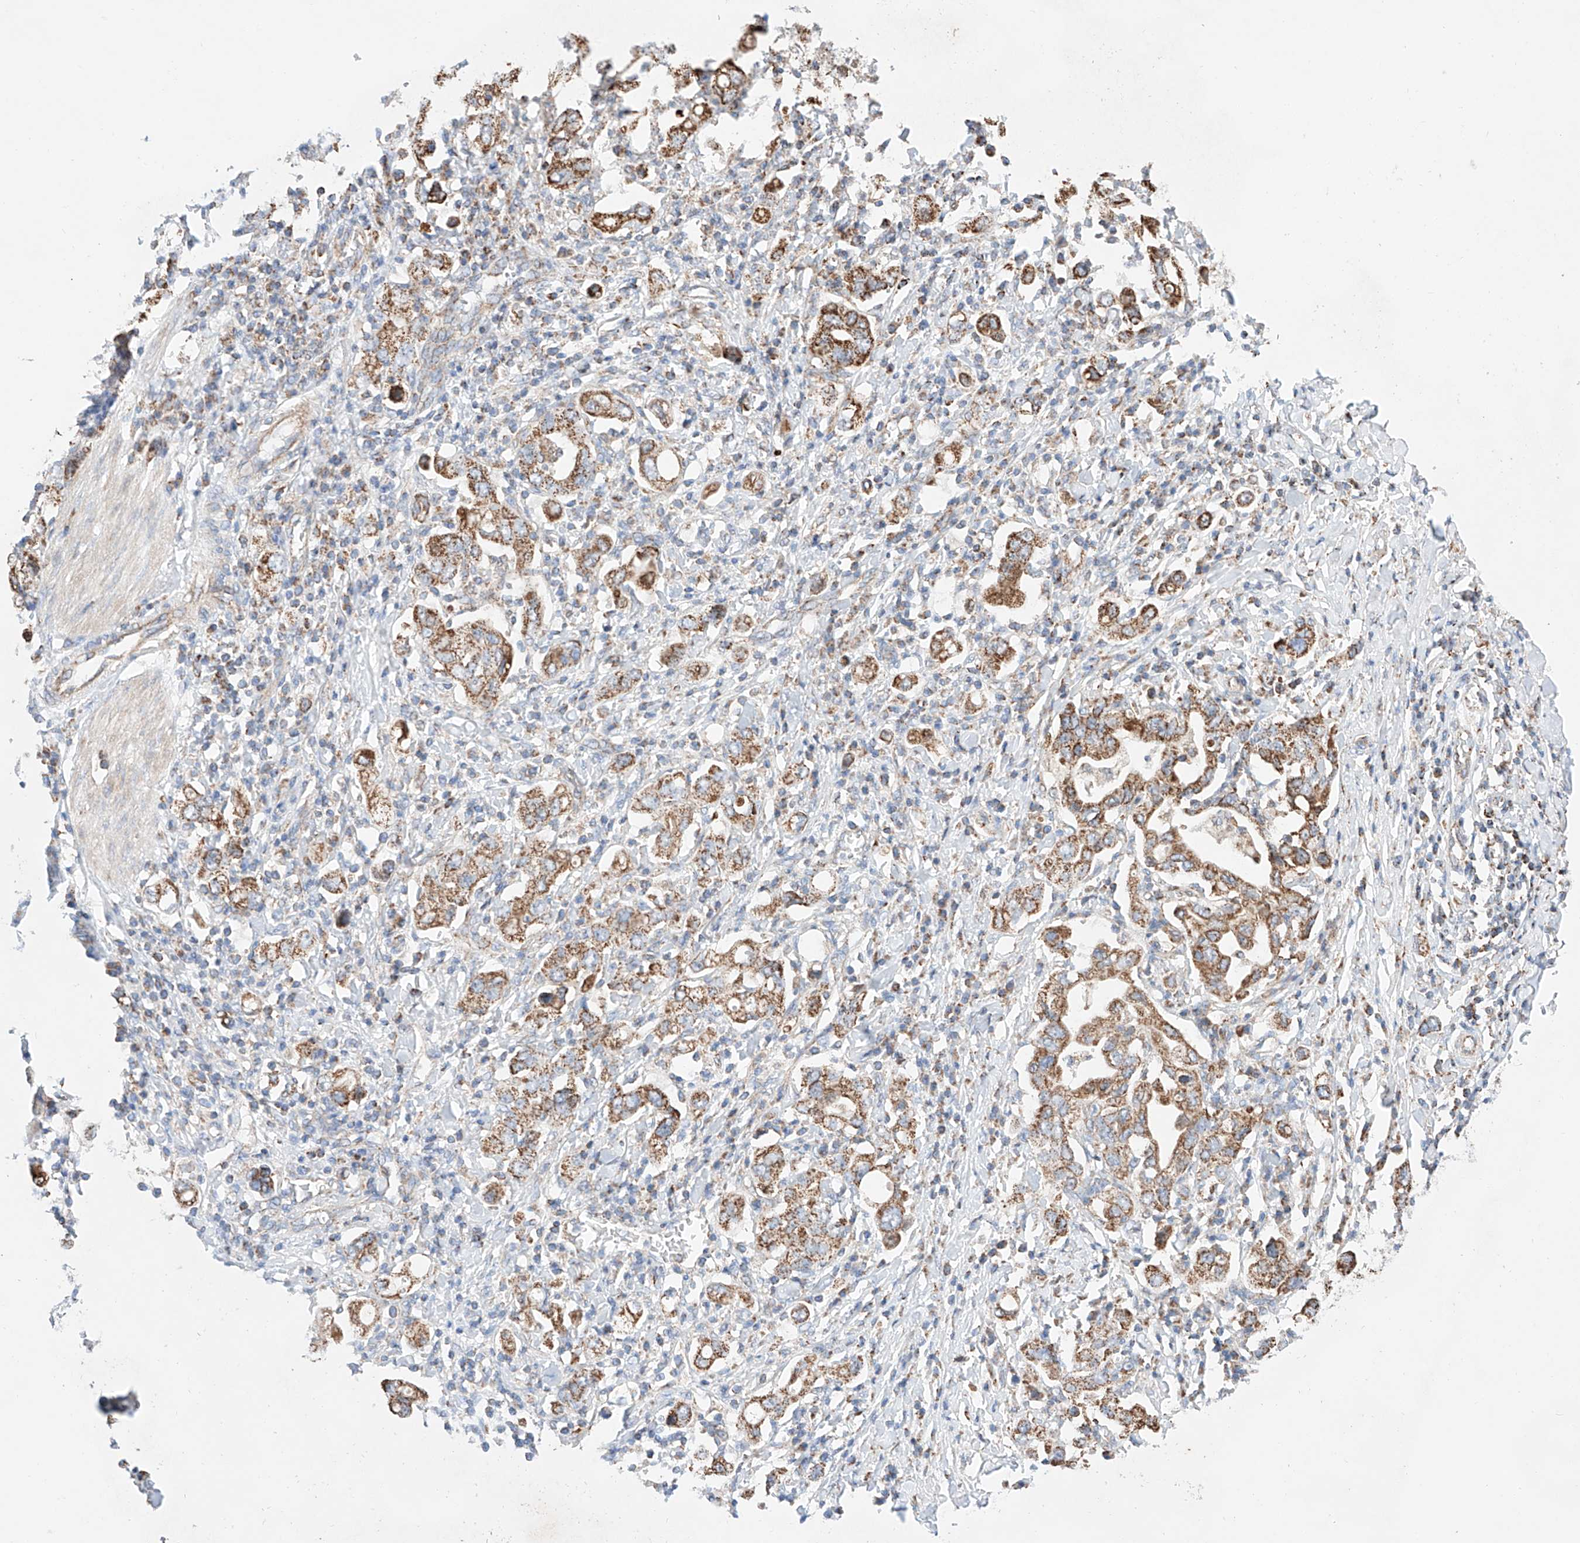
{"staining": {"intensity": "strong", "quantity": ">75%", "location": "cytoplasmic/membranous"}, "tissue": "stomach cancer", "cell_type": "Tumor cells", "image_type": "cancer", "snomed": [{"axis": "morphology", "description": "Adenocarcinoma, NOS"}, {"axis": "topography", "description": "Stomach, upper"}], "caption": "Protein expression analysis of human stomach adenocarcinoma reveals strong cytoplasmic/membranous positivity in approximately >75% of tumor cells.", "gene": "KTI12", "patient": {"sex": "male", "age": 62}}